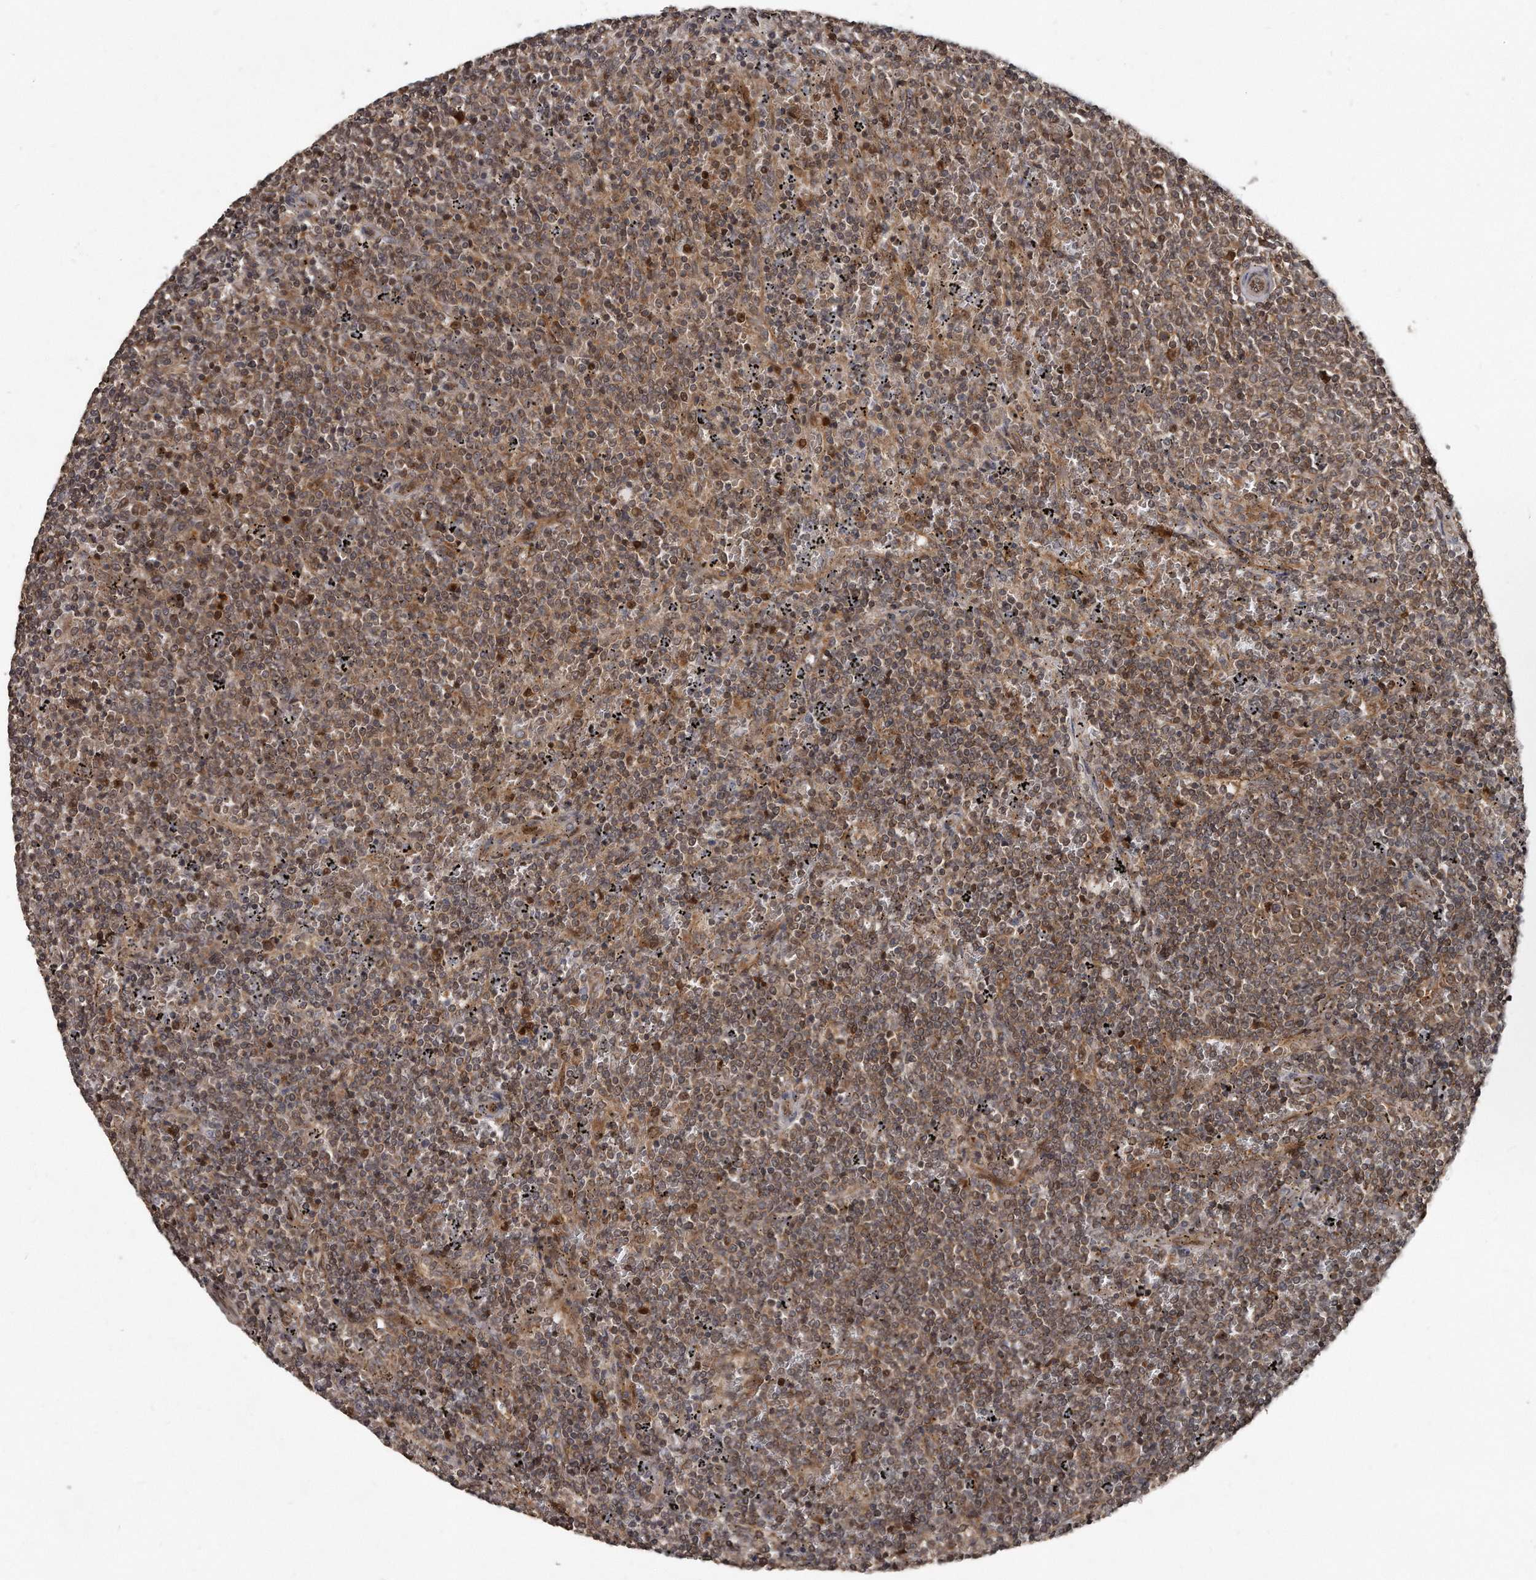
{"staining": {"intensity": "weak", "quantity": "25%-75%", "location": "cytoplasmic/membranous"}, "tissue": "lymphoma", "cell_type": "Tumor cells", "image_type": "cancer", "snomed": [{"axis": "morphology", "description": "Malignant lymphoma, non-Hodgkin's type, Low grade"}, {"axis": "topography", "description": "Spleen"}], "caption": "IHC micrograph of lymphoma stained for a protein (brown), which reveals low levels of weak cytoplasmic/membranous positivity in approximately 25%-75% of tumor cells.", "gene": "GCH1", "patient": {"sex": "female", "age": 50}}